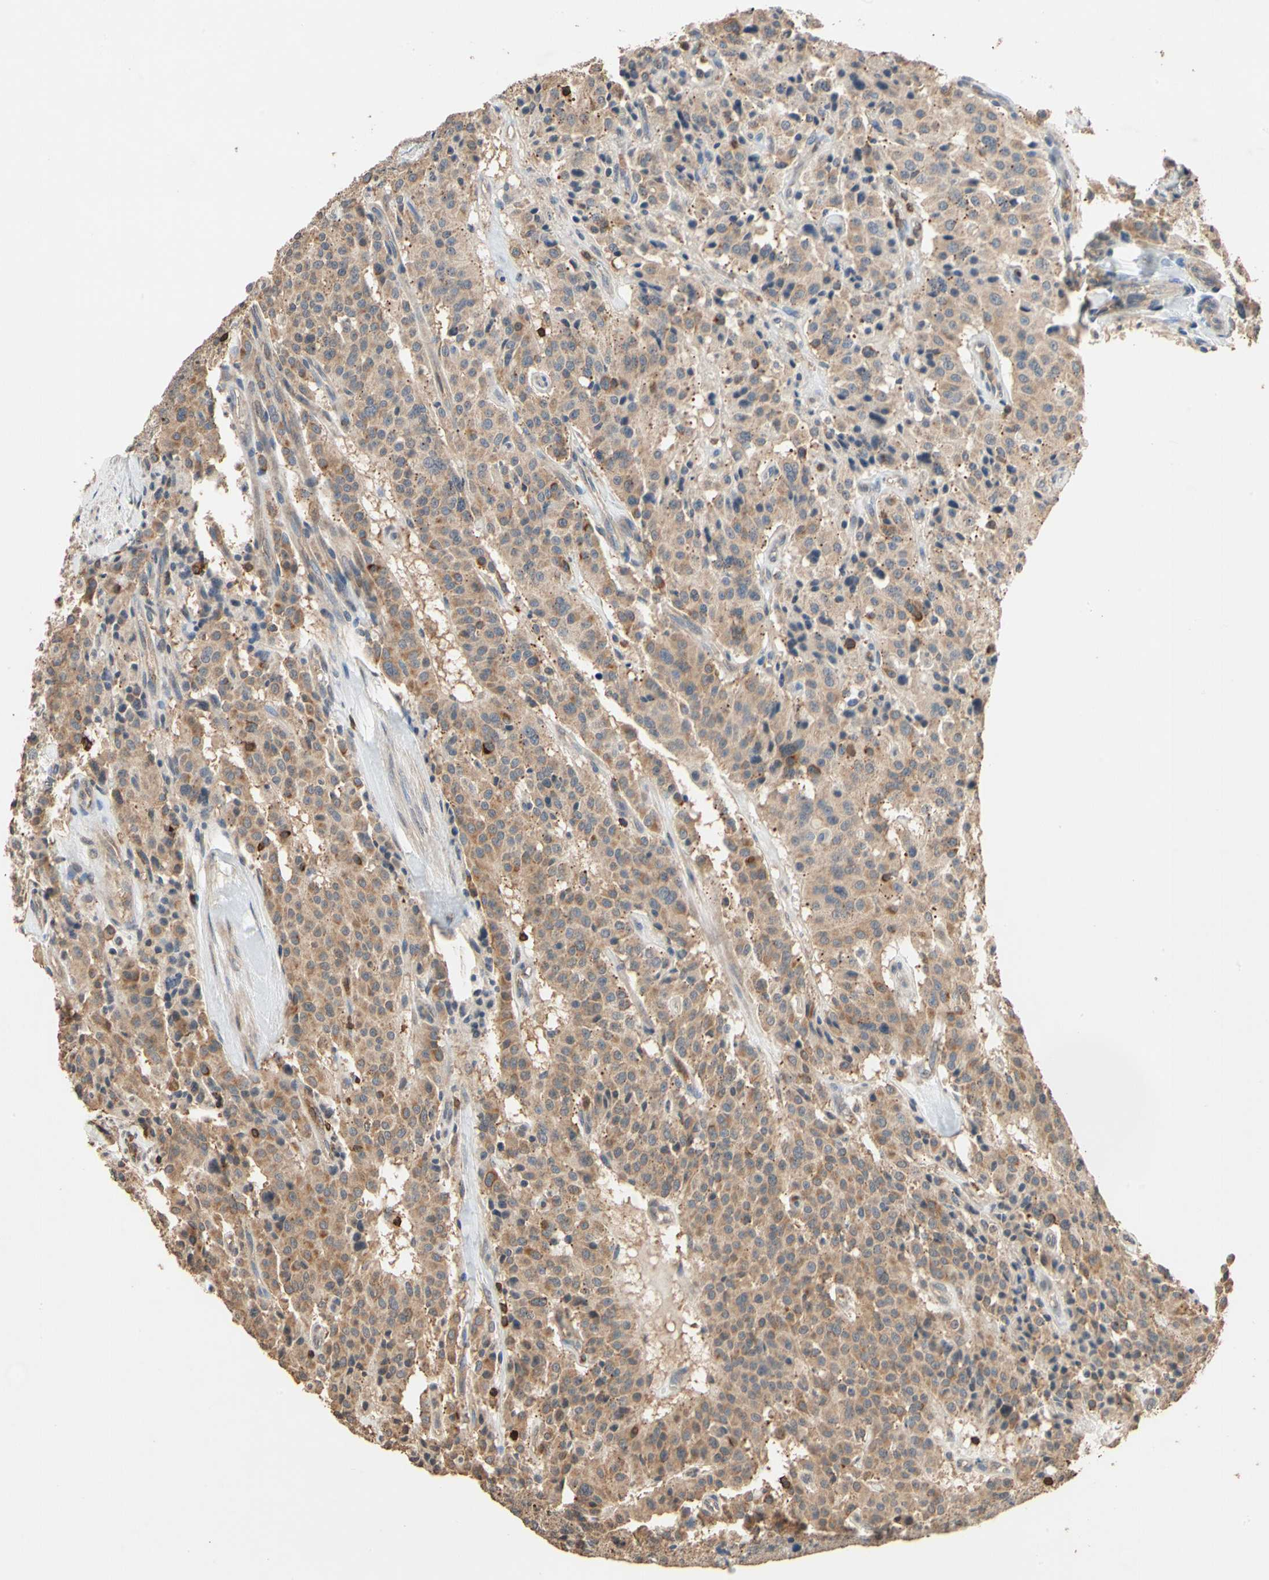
{"staining": {"intensity": "moderate", "quantity": ">75%", "location": "cytoplasmic/membranous"}, "tissue": "carcinoid", "cell_type": "Tumor cells", "image_type": "cancer", "snomed": [{"axis": "morphology", "description": "Carcinoid, malignant, NOS"}, {"axis": "topography", "description": "Lung"}], "caption": "High-magnification brightfield microscopy of carcinoid stained with DAB (brown) and counterstained with hematoxylin (blue). tumor cells exhibit moderate cytoplasmic/membranous positivity is appreciated in about>75% of cells. (DAB (3,3'-diaminobenzidine) IHC, brown staining for protein, blue staining for nuclei).", "gene": "MAP3K10", "patient": {"sex": "male", "age": 30}}